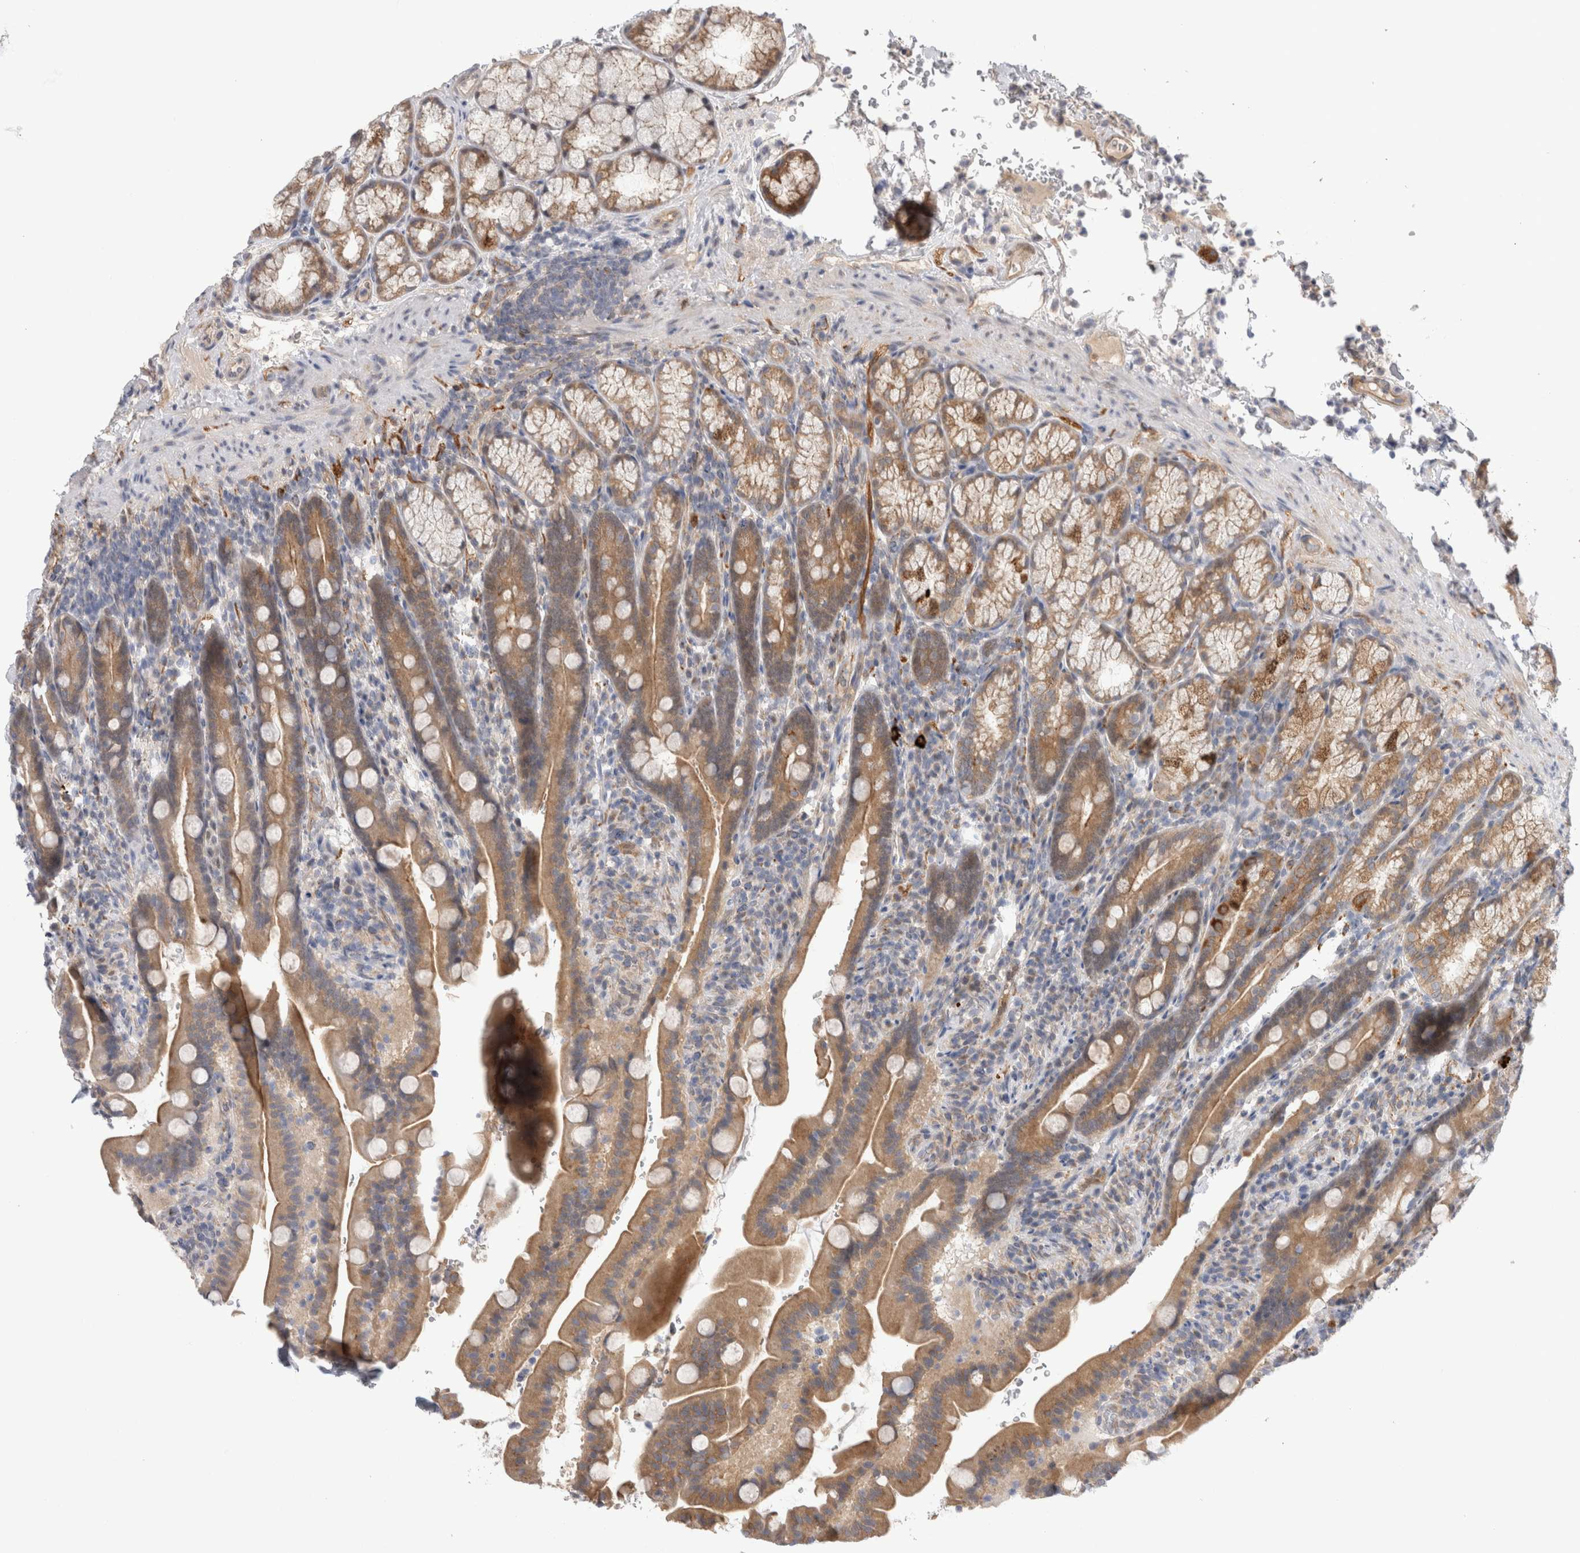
{"staining": {"intensity": "moderate", "quantity": ">75%", "location": "cytoplasmic/membranous"}, "tissue": "duodenum", "cell_type": "Glandular cells", "image_type": "normal", "snomed": [{"axis": "morphology", "description": "Normal tissue, NOS"}, {"axis": "topography", "description": "Duodenum"}], "caption": "A medium amount of moderate cytoplasmic/membranous positivity is identified in about >75% of glandular cells in benign duodenum. The staining was performed using DAB (3,3'-diaminobenzidine) to visualize the protein expression in brown, while the nuclei were stained in blue with hematoxylin (Magnification: 20x).", "gene": "TAFA5", "patient": {"sex": "male", "age": 54}}